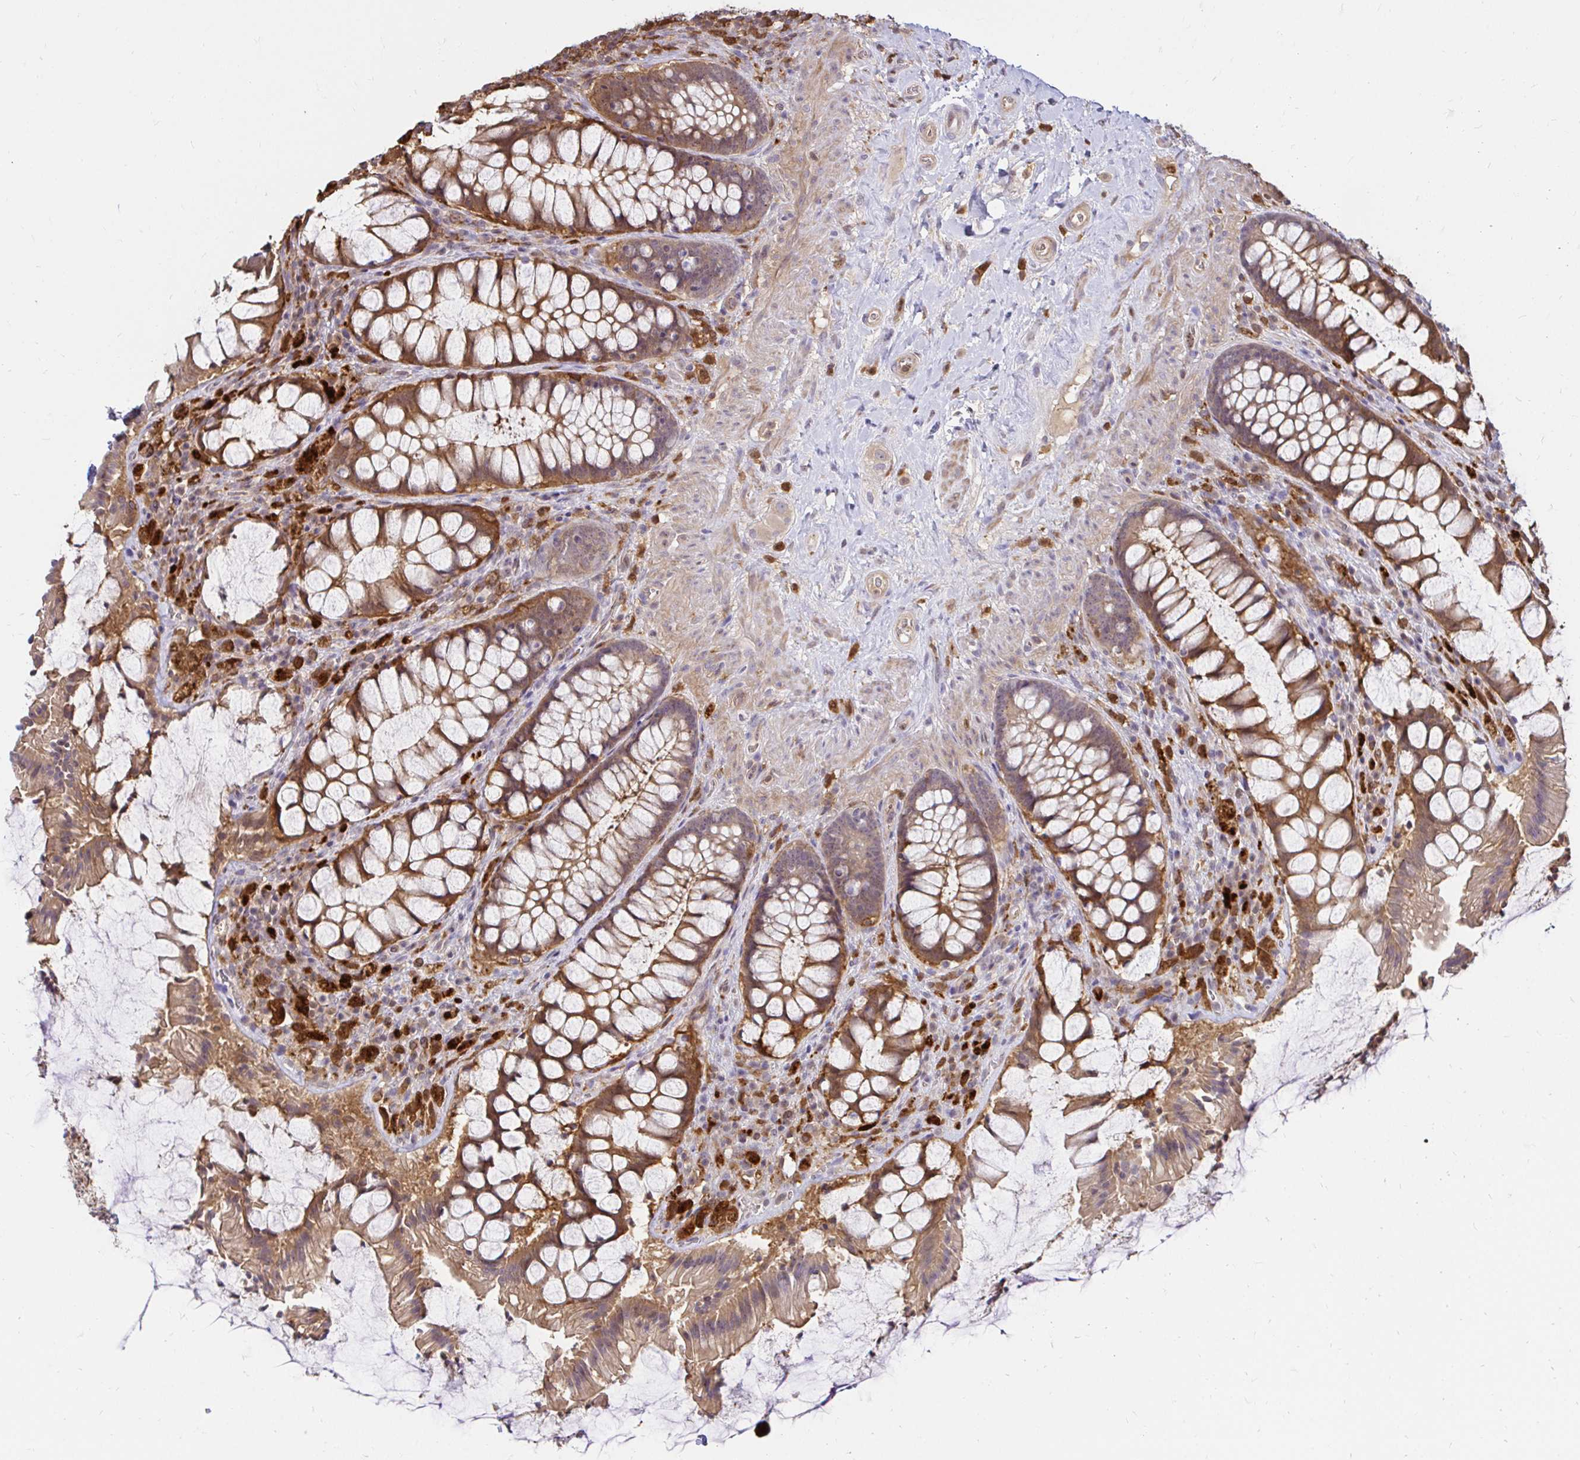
{"staining": {"intensity": "moderate", "quantity": ">75%", "location": "cytoplasmic/membranous"}, "tissue": "rectum", "cell_type": "Glandular cells", "image_type": "normal", "snomed": [{"axis": "morphology", "description": "Normal tissue, NOS"}, {"axis": "topography", "description": "Rectum"}], "caption": "Benign rectum shows moderate cytoplasmic/membranous positivity in approximately >75% of glandular cells, visualized by immunohistochemistry.", "gene": "PYCARD", "patient": {"sex": "female", "age": 58}}